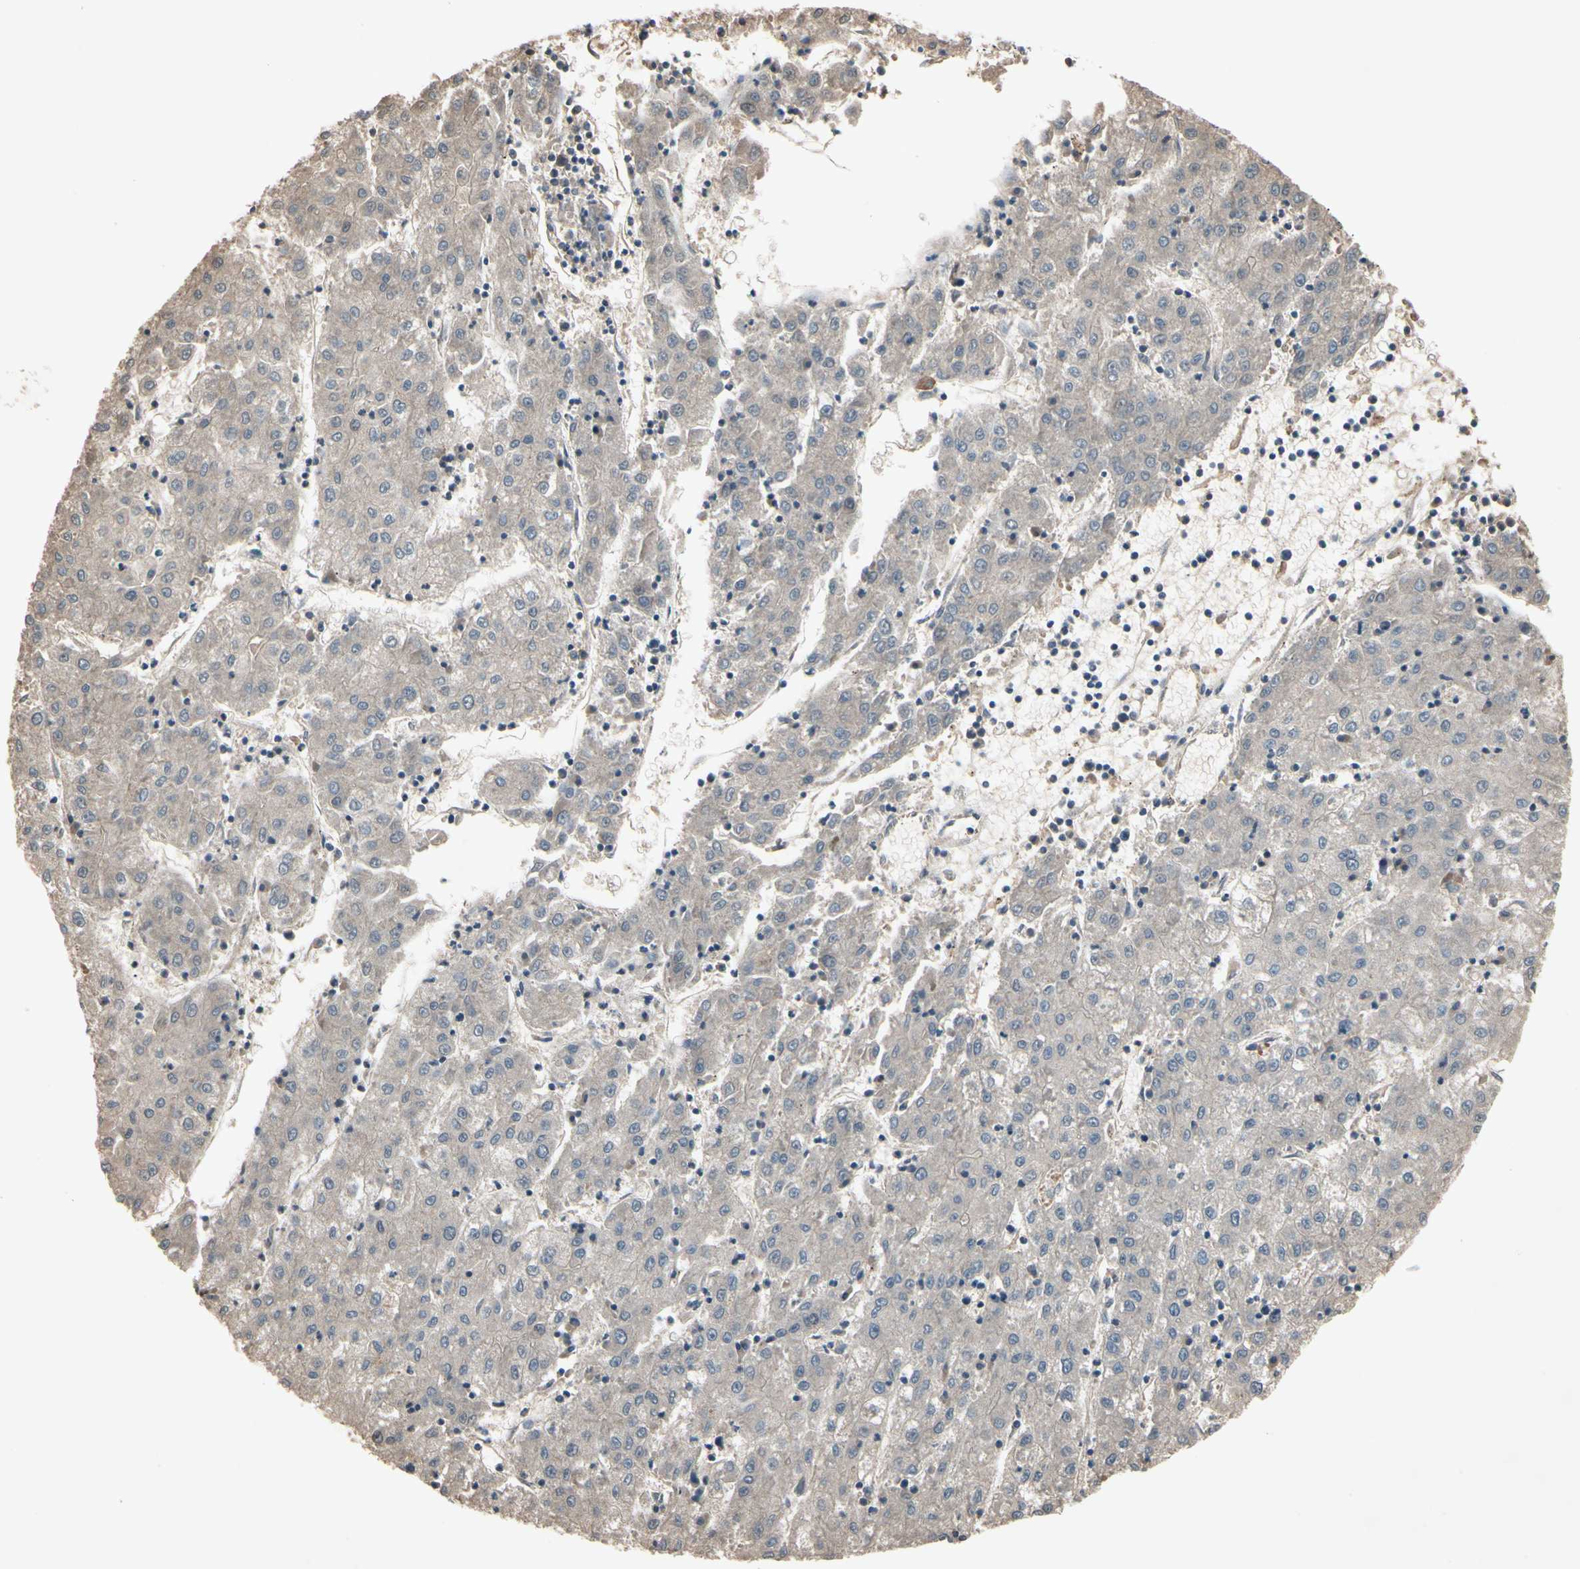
{"staining": {"intensity": "weak", "quantity": ">75%", "location": "cytoplasmic/membranous"}, "tissue": "liver cancer", "cell_type": "Tumor cells", "image_type": "cancer", "snomed": [{"axis": "morphology", "description": "Carcinoma, Hepatocellular, NOS"}, {"axis": "topography", "description": "Liver"}], "caption": "Liver cancer stained for a protein (brown) displays weak cytoplasmic/membranous positive positivity in about >75% of tumor cells.", "gene": "NSF", "patient": {"sex": "male", "age": 72}}